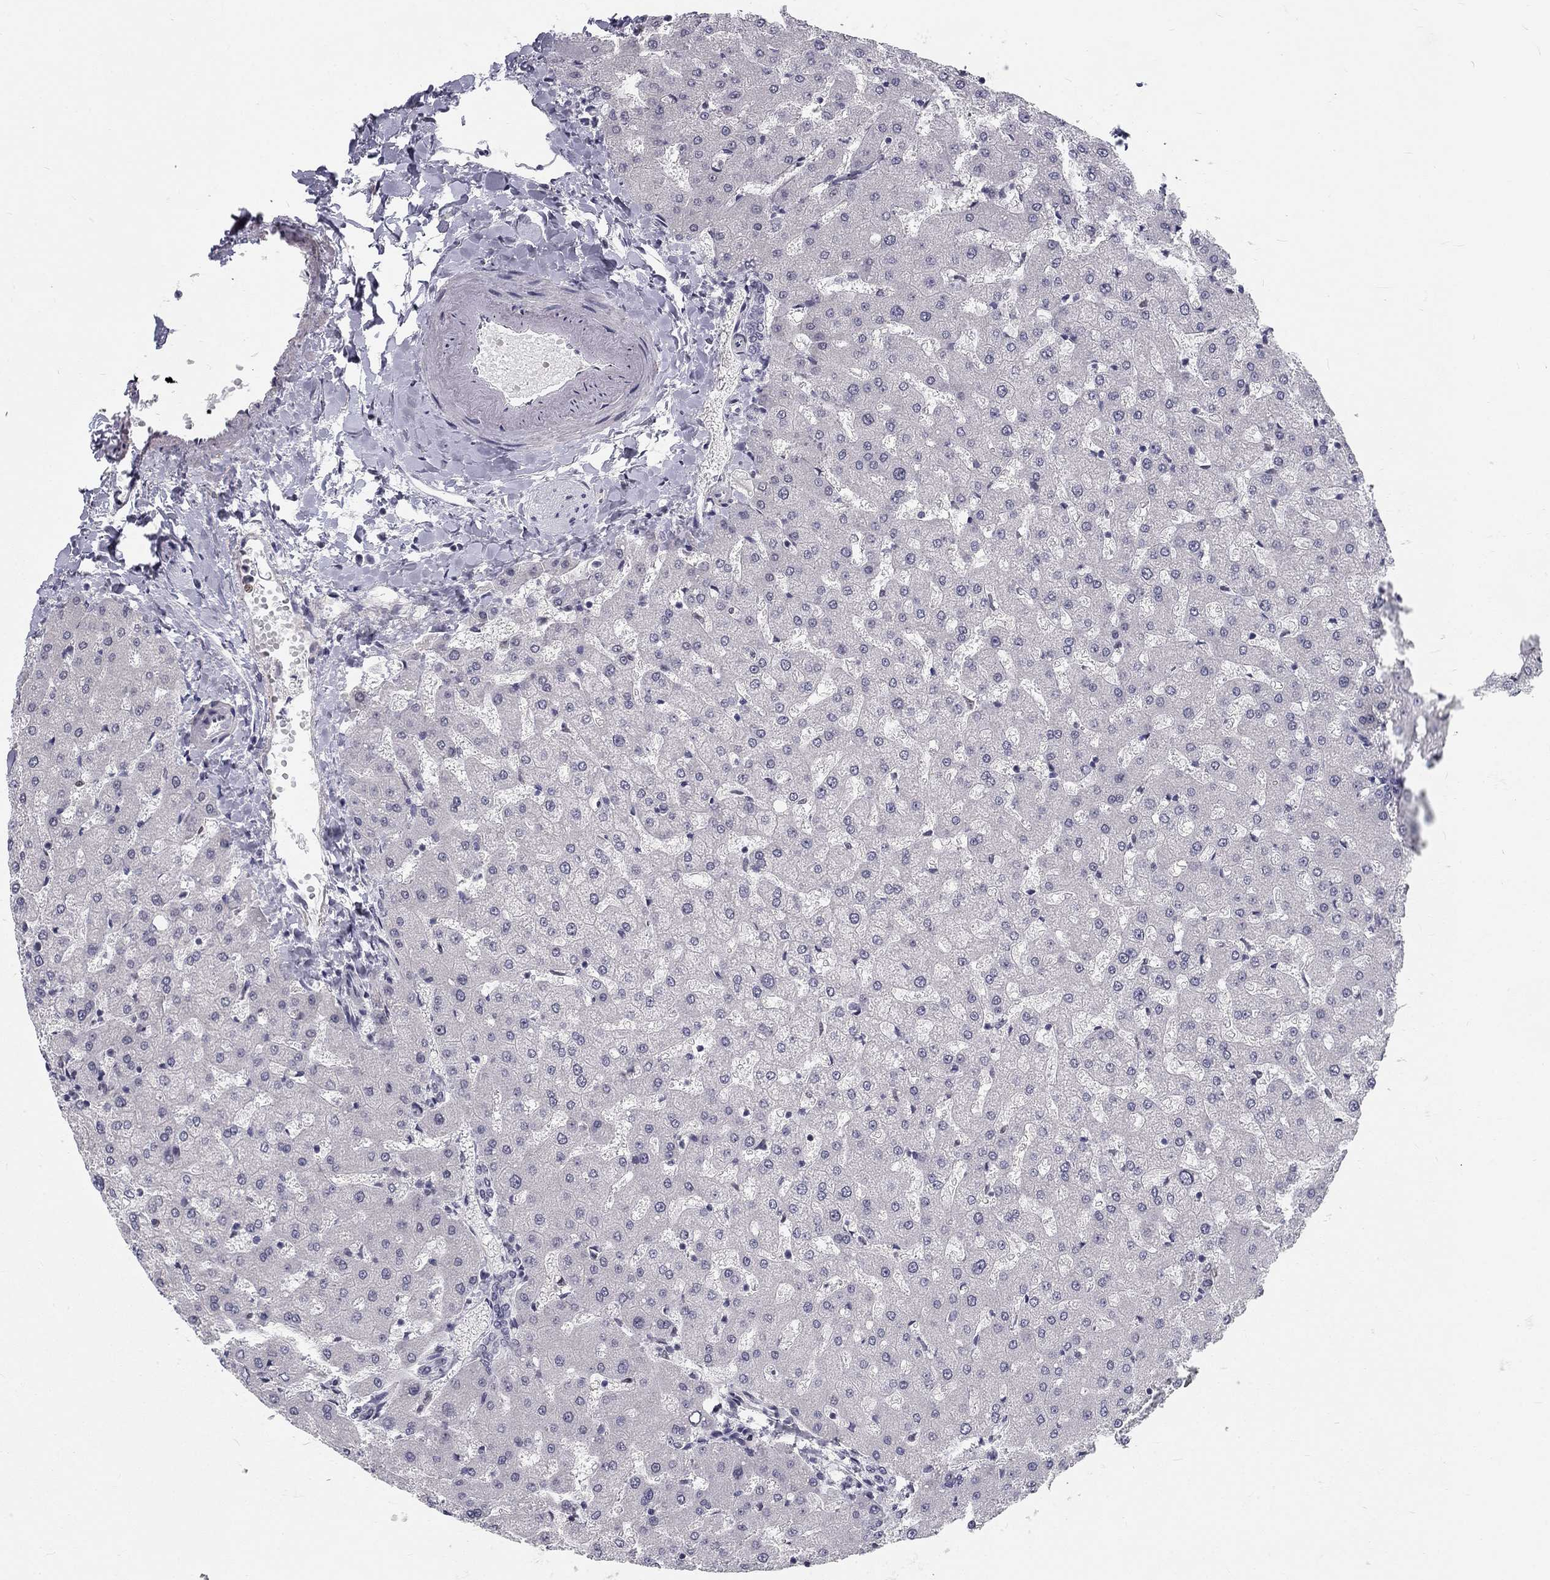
{"staining": {"intensity": "negative", "quantity": "none", "location": "none"}, "tissue": "liver", "cell_type": "Cholangiocytes", "image_type": "normal", "snomed": [{"axis": "morphology", "description": "Normal tissue, NOS"}, {"axis": "topography", "description": "Liver"}], "caption": "Micrograph shows no protein positivity in cholangiocytes of normal liver.", "gene": "SNORC", "patient": {"sex": "female", "age": 50}}